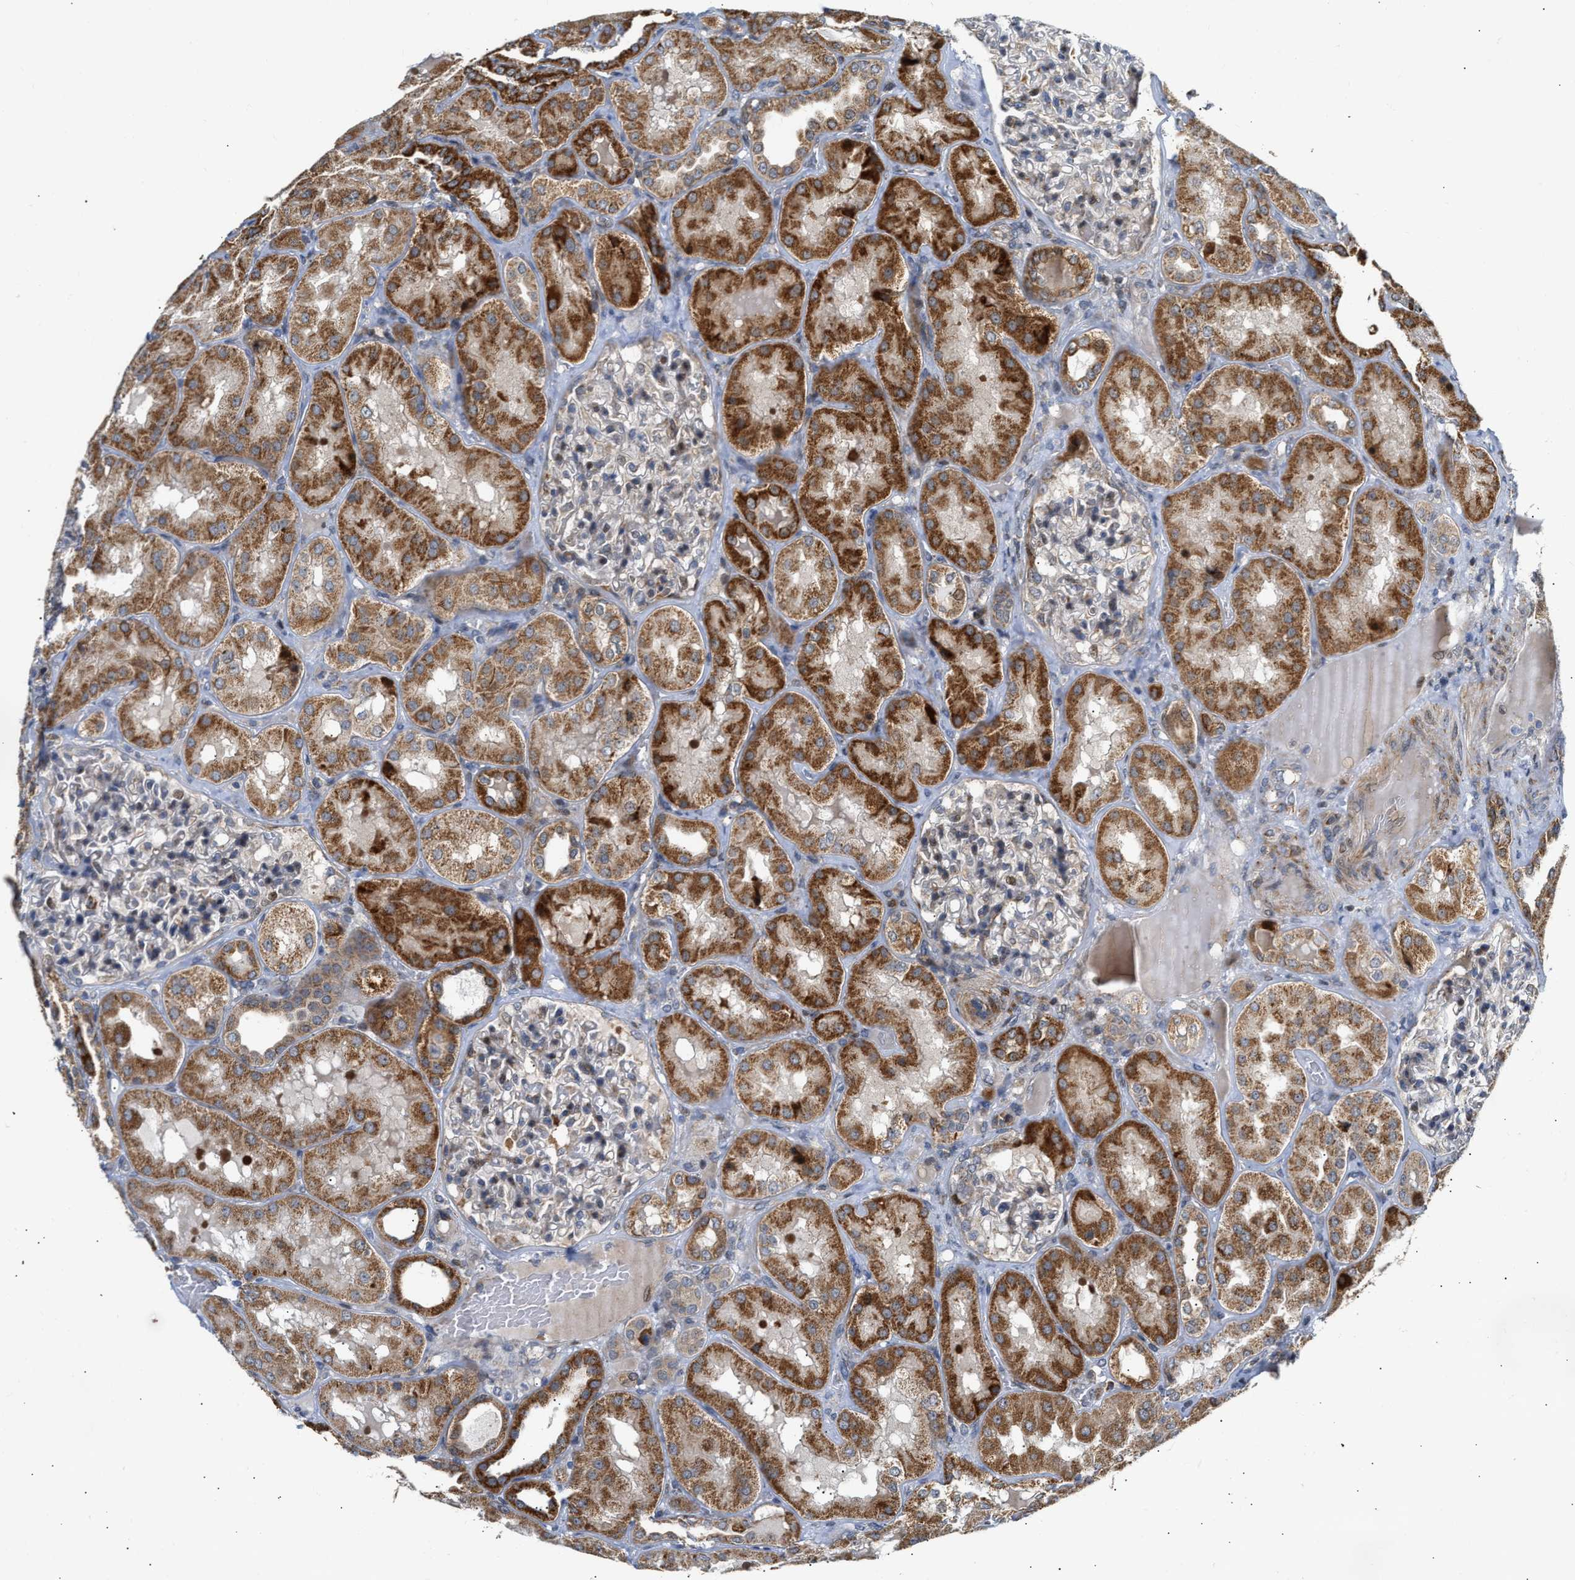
{"staining": {"intensity": "moderate", "quantity": "25%-75%", "location": "cytoplasmic/membranous,nuclear"}, "tissue": "kidney", "cell_type": "Cells in glomeruli", "image_type": "normal", "snomed": [{"axis": "morphology", "description": "Normal tissue, NOS"}, {"axis": "topography", "description": "Kidney"}], "caption": "IHC (DAB) staining of normal kidney exhibits moderate cytoplasmic/membranous,nuclear protein positivity in about 25%-75% of cells in glomeruli. (Stains: DAB (3,3'-diaminobenzidine) in brown, nuclei in blue, Microscopy: brightfield microscopy at high magnification).", "gene": "DEPTOR", "patient": {"sex": "female", "age": 56}}